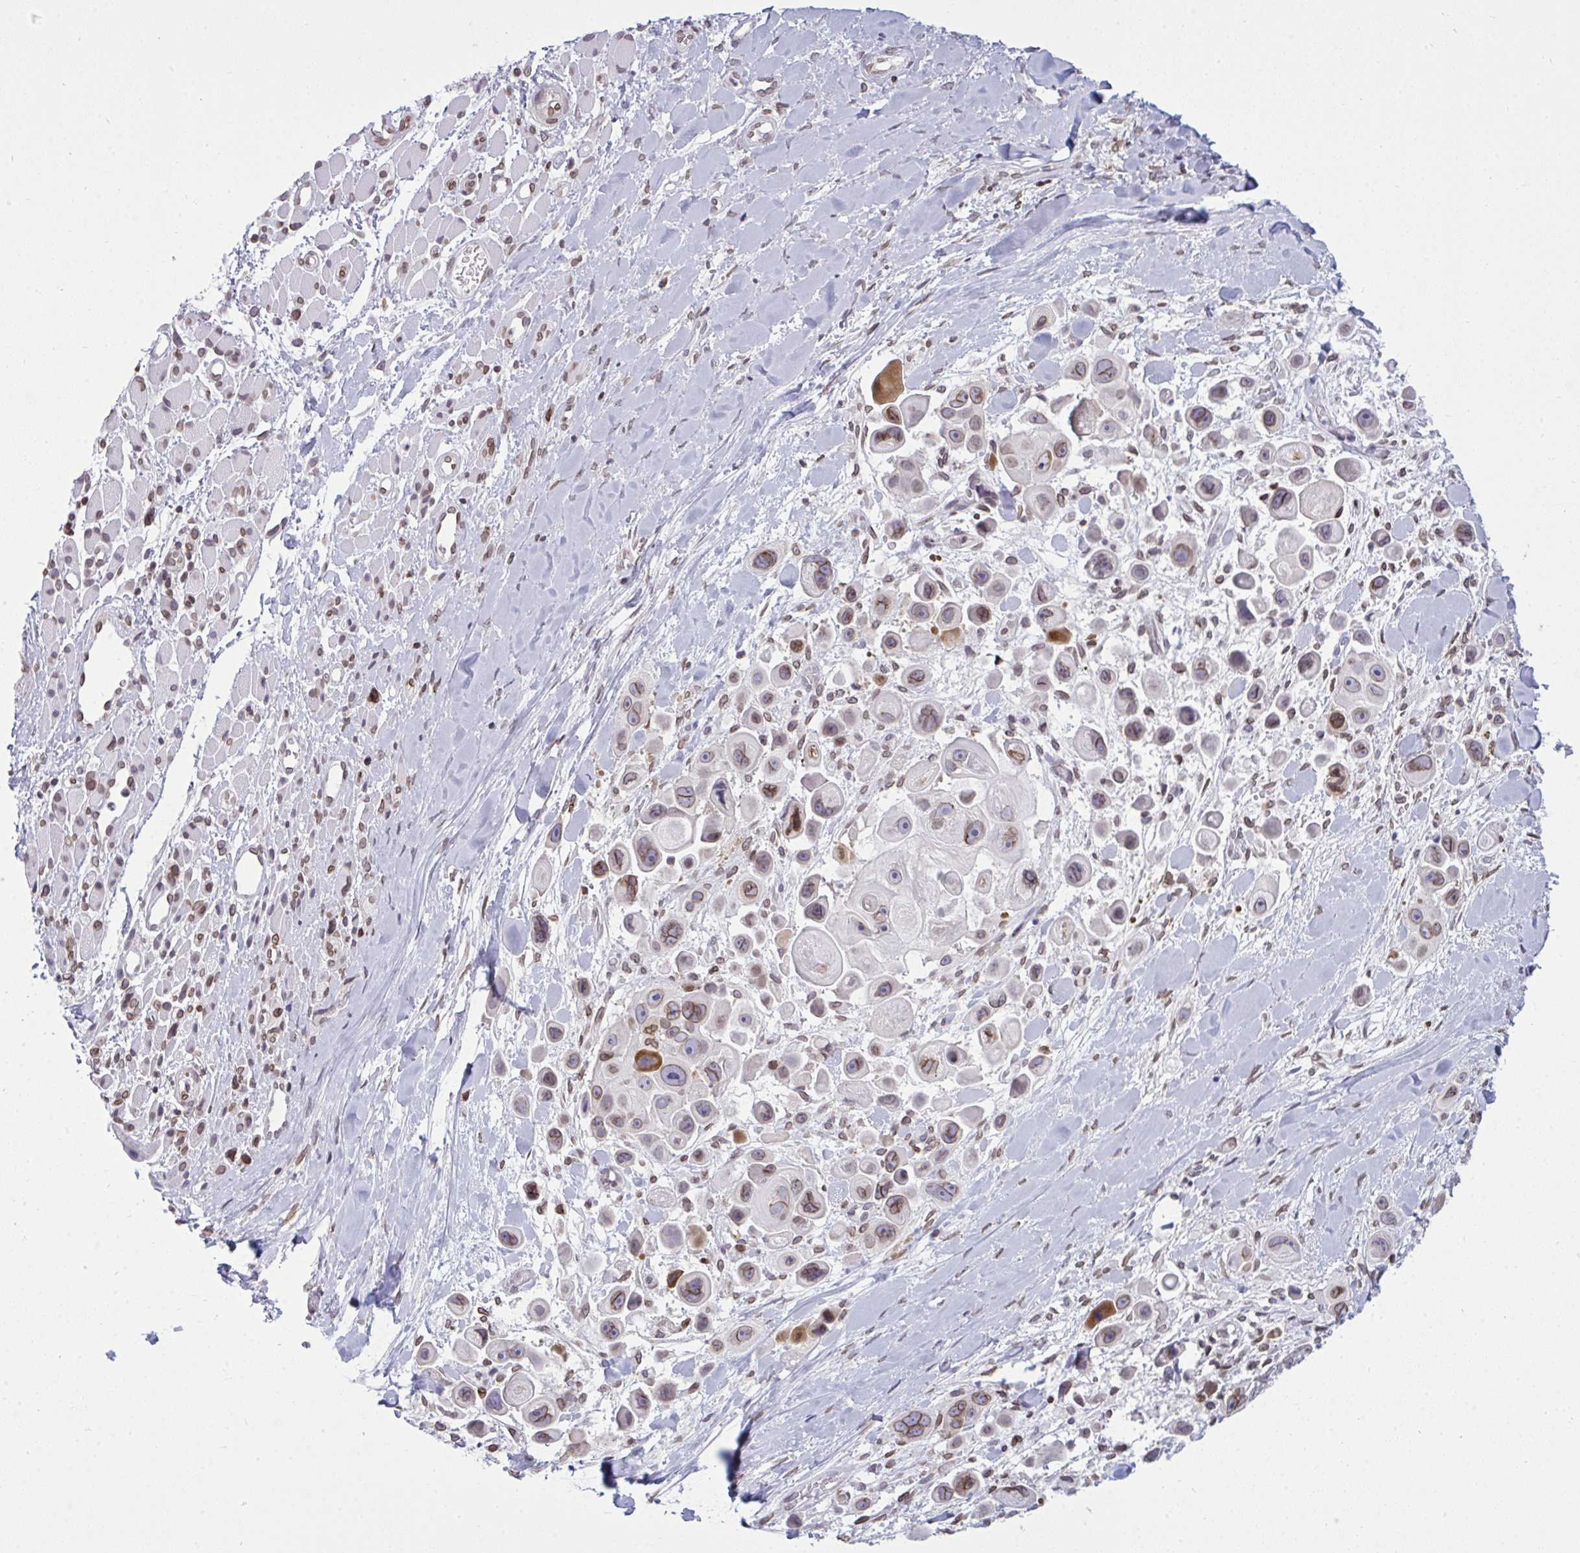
{"staining": {"intensity": "moderate", "quantity": "<25%", "location": "cytoplasmic/membranous,nuclear"}, "tissue": "skin cancer", "cell_type": "Tumor cells", "image_type": "cancer", "snomed": [{"axis": "morphology", "description": "Squamous cell carcinoma, NOS"}, {"axis": "topography", "description": "Skin"}], "caption": "IHC histopathology image of squamous cell carcinoma (skin) stained for a protein (brown), which exhibits low levels of moderate cytoplasmic/membranous and nuclear positivity in approximately <25% of tumor cells.", "gene": "LMNB2", "patient": {"sex": "male", "age": 67}}